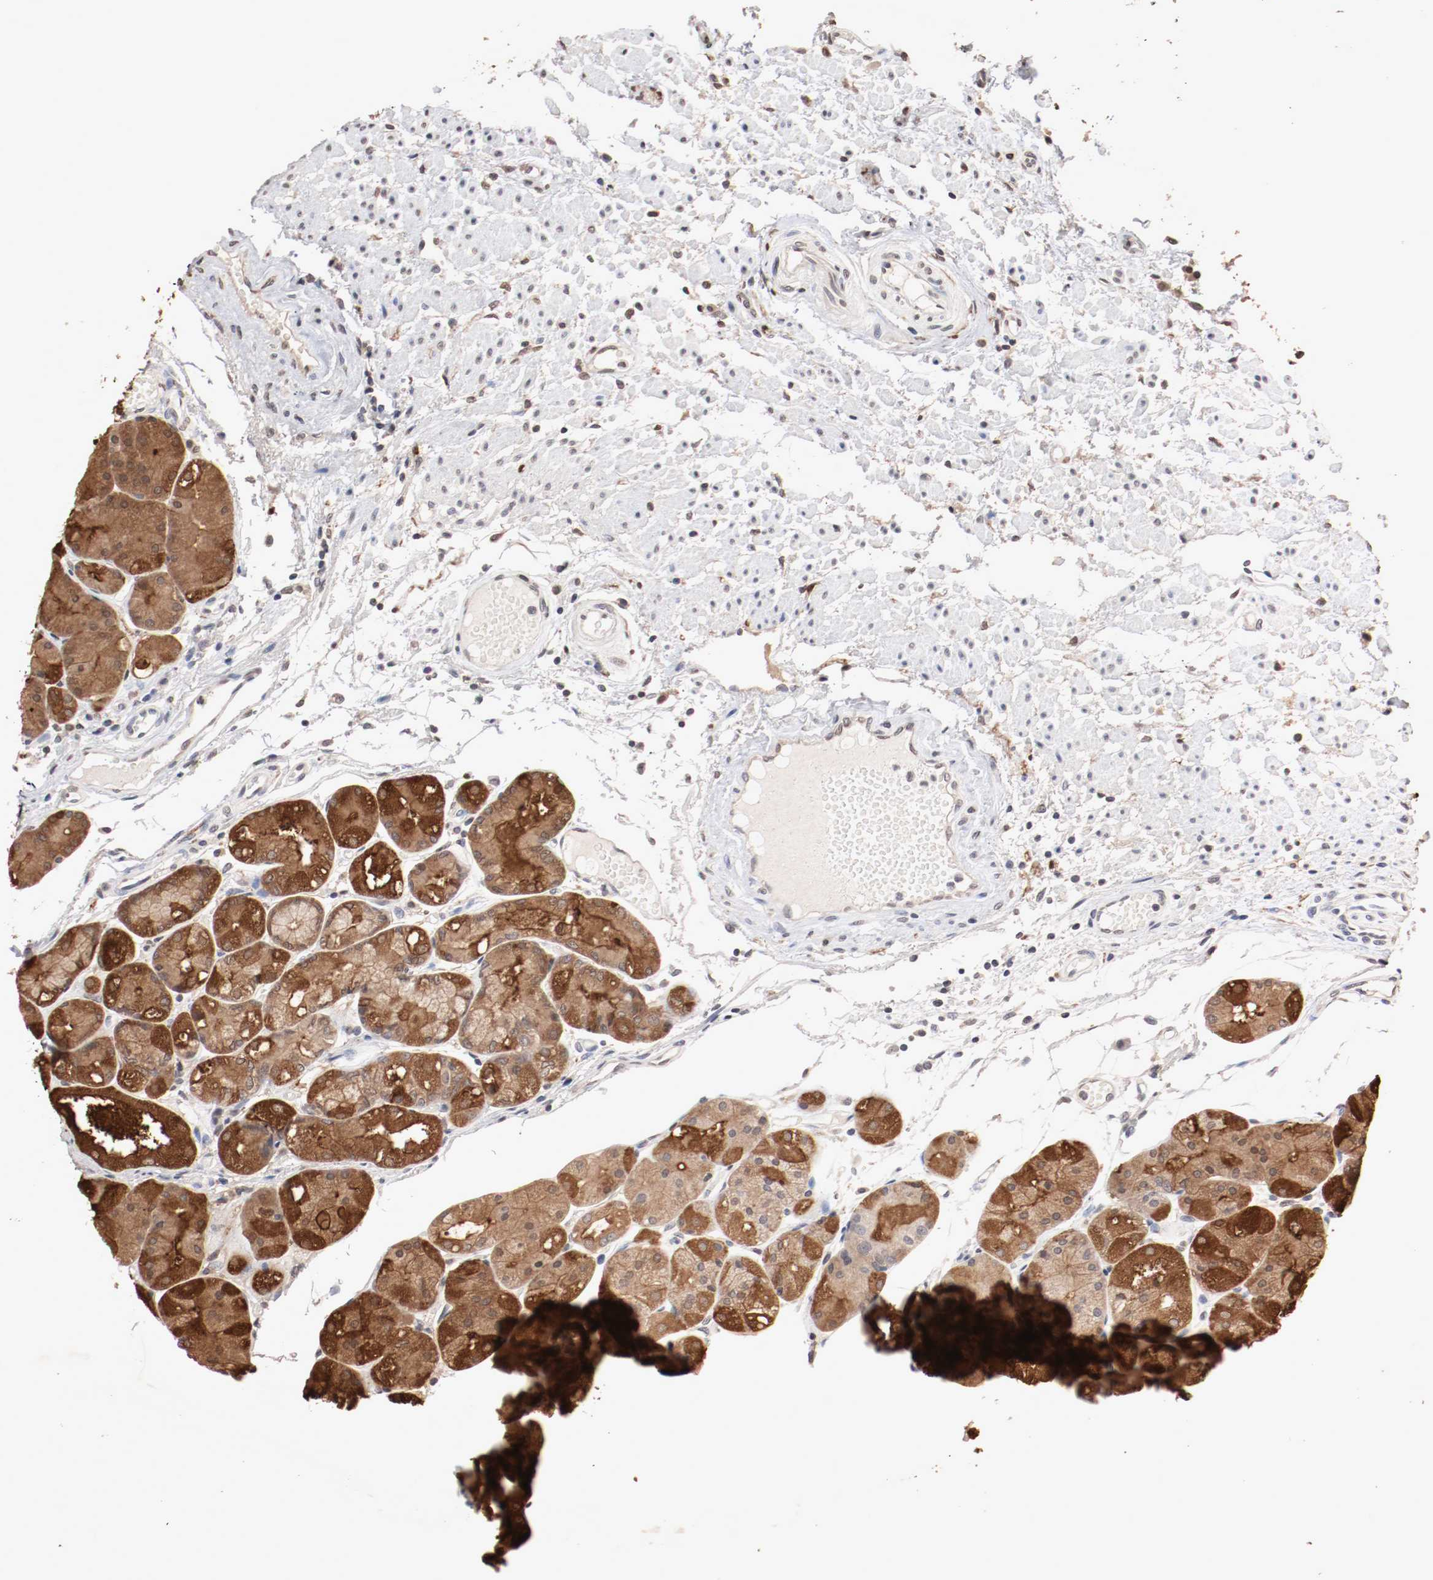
{"staining": {"intensity": "strong", "quantity": ">75%", "location": "cytoplasmic/membranous,nuclear"}, "tissue": "stomach", "cell_type": "Glandular cells", "image_type": "normal", "snomed": [{"axis": "morphology", "description": "Normal tissue, NOS"}, {"axis": "topography", "description": "Stomach, upper"}], "caption": "Stomach stained with a brown dye demonstrates strong cytoplasmic/membranous,nuclear positive expression in approximately >75% of glandular cells.", "gene": "WASL", "patient": {"sex": "male", "age": 72}}